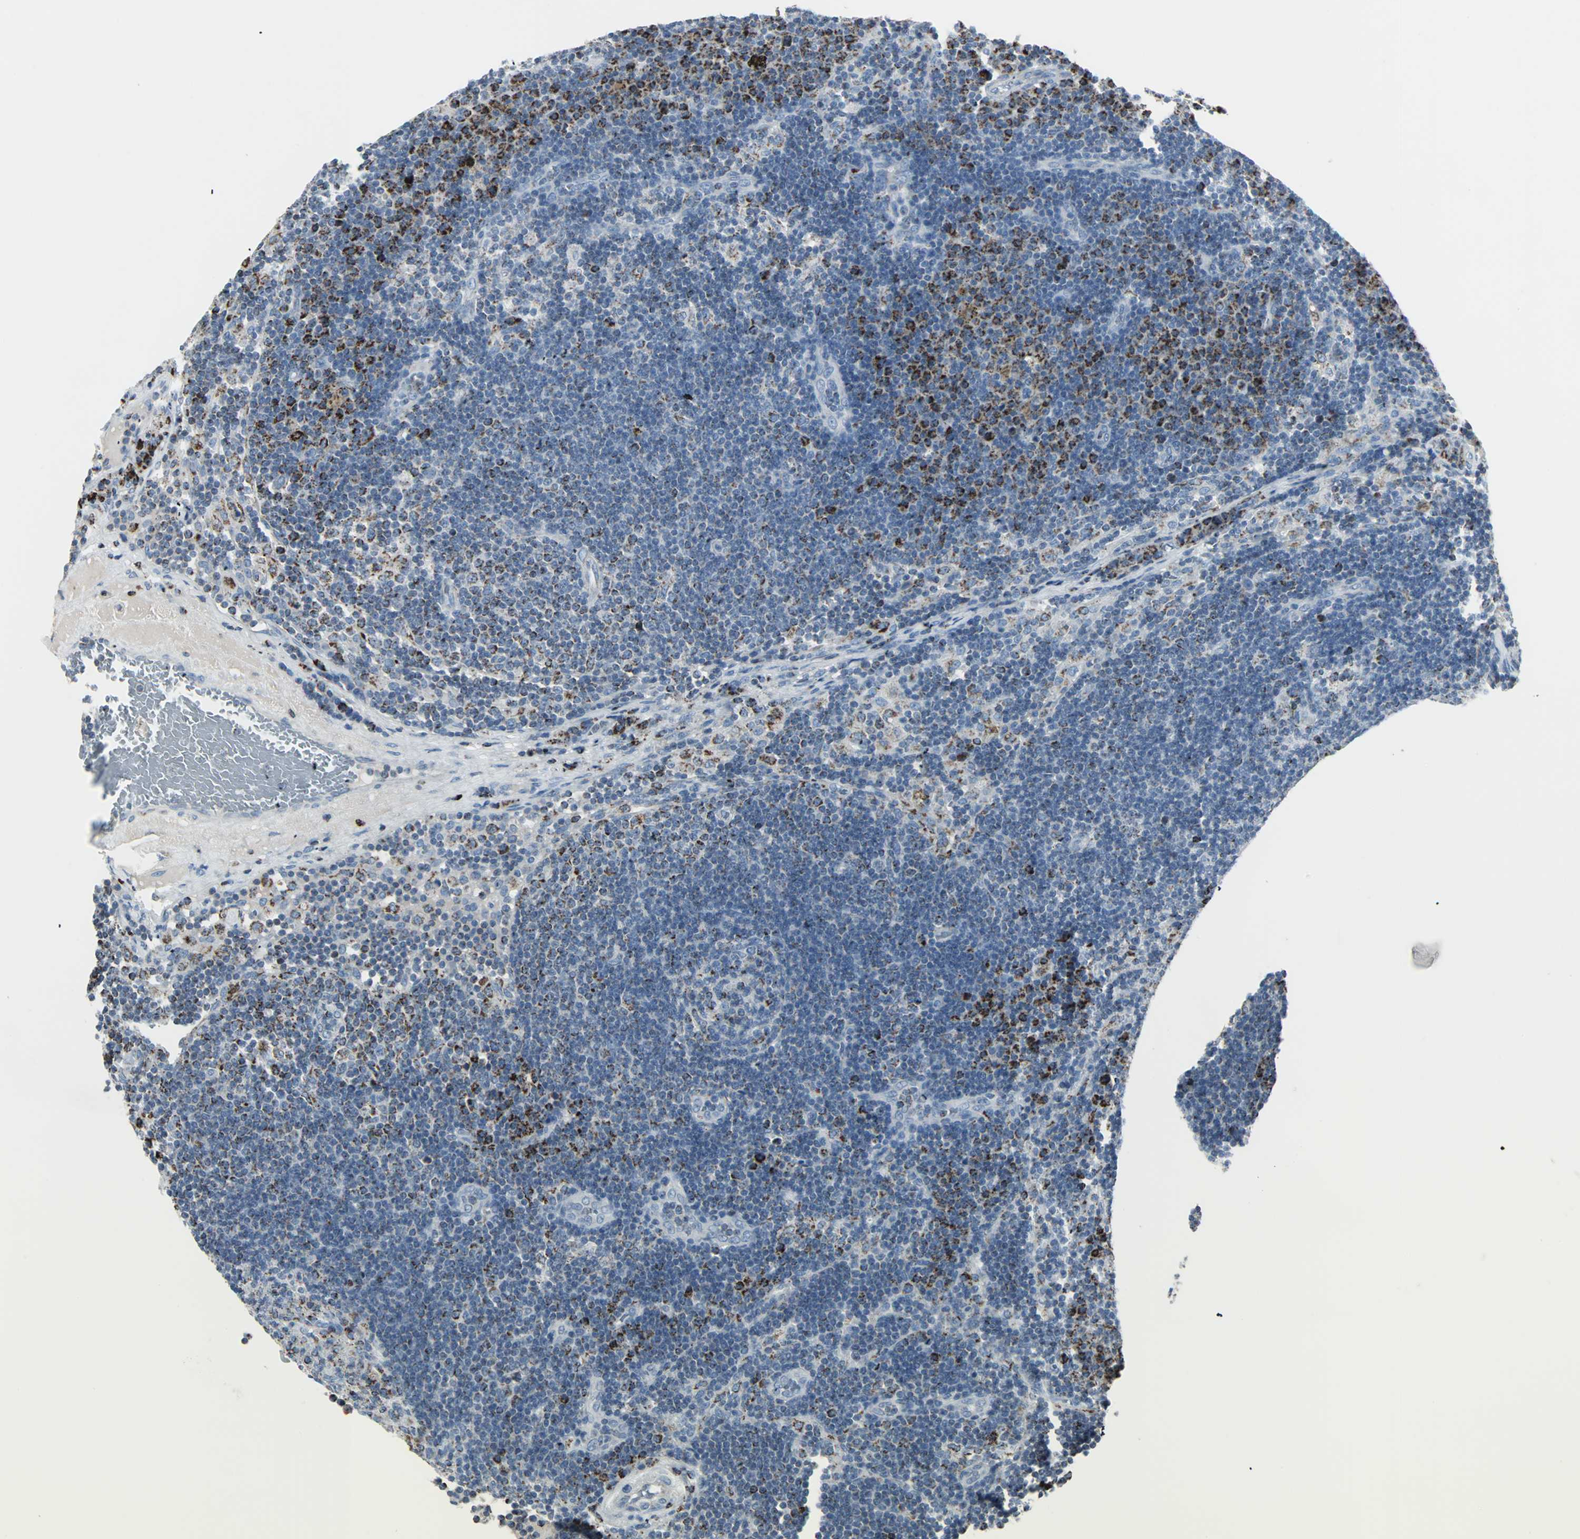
{"staining": {"intensity": "strong", "quantity": "25%-75%", "location": "cytoplasmic/membranous"}, "tissue": "lymph node", "cell_type": "Germinal center cells", "image_type": "normal", "snomed": [{"axis": "morphology", "description": "Normal tissue, NOS"}, {"axis": "morphology", "description": "Squamous cell carcinoma, metastatic, NOS"}, {"axis": "topography", "description": "Lymph node"}], "caption": "IHC image of benign lymph node: human lymph node stained using immunohistochemistry demonstrates high levels of strong protein expression localized specifically in the cytoplasmic/membranous of germinal center cells, appearing as a cytoplasmic/membranous brown color.", "gene": "IDH2", "patient": {"sex": "female", "age": 53}}